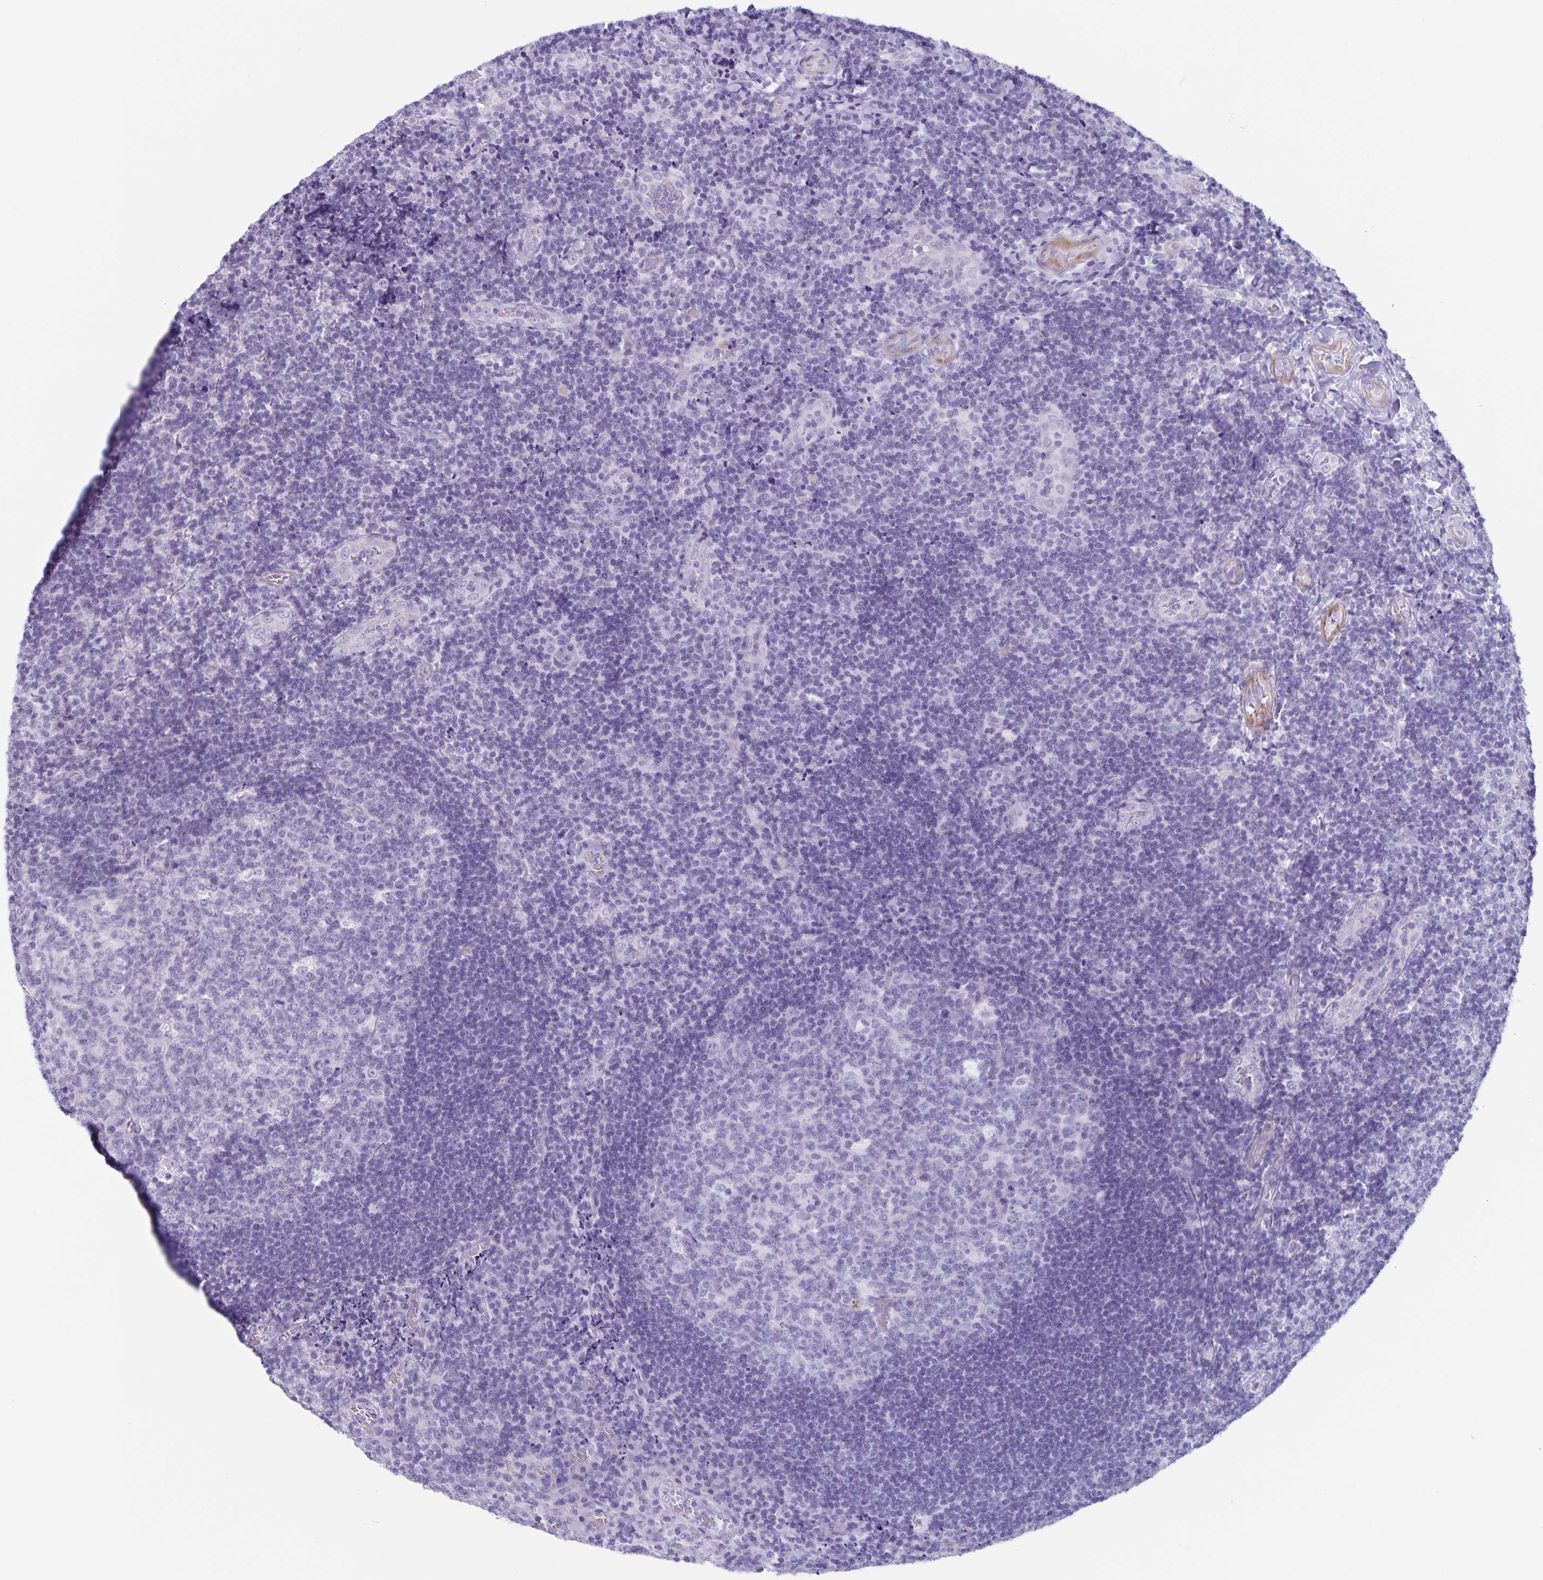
{"staining": {"intensity": "negative", "quantity": "none", "location": "none"}, "tissue": "tonsil", "cell_type": "Germinal center cells", "image_type": "normal", "snomed": [{"axis": "morphology", "description": "Normal tissue, NOS"}, {"axis": "topography", "description": "Tonsil"}], "caption": "Germinal center cells are negative for brown protein staining in normal tonsil.", "gene": "C11orf42", "patient": {"sex": "male", "age": 17}}